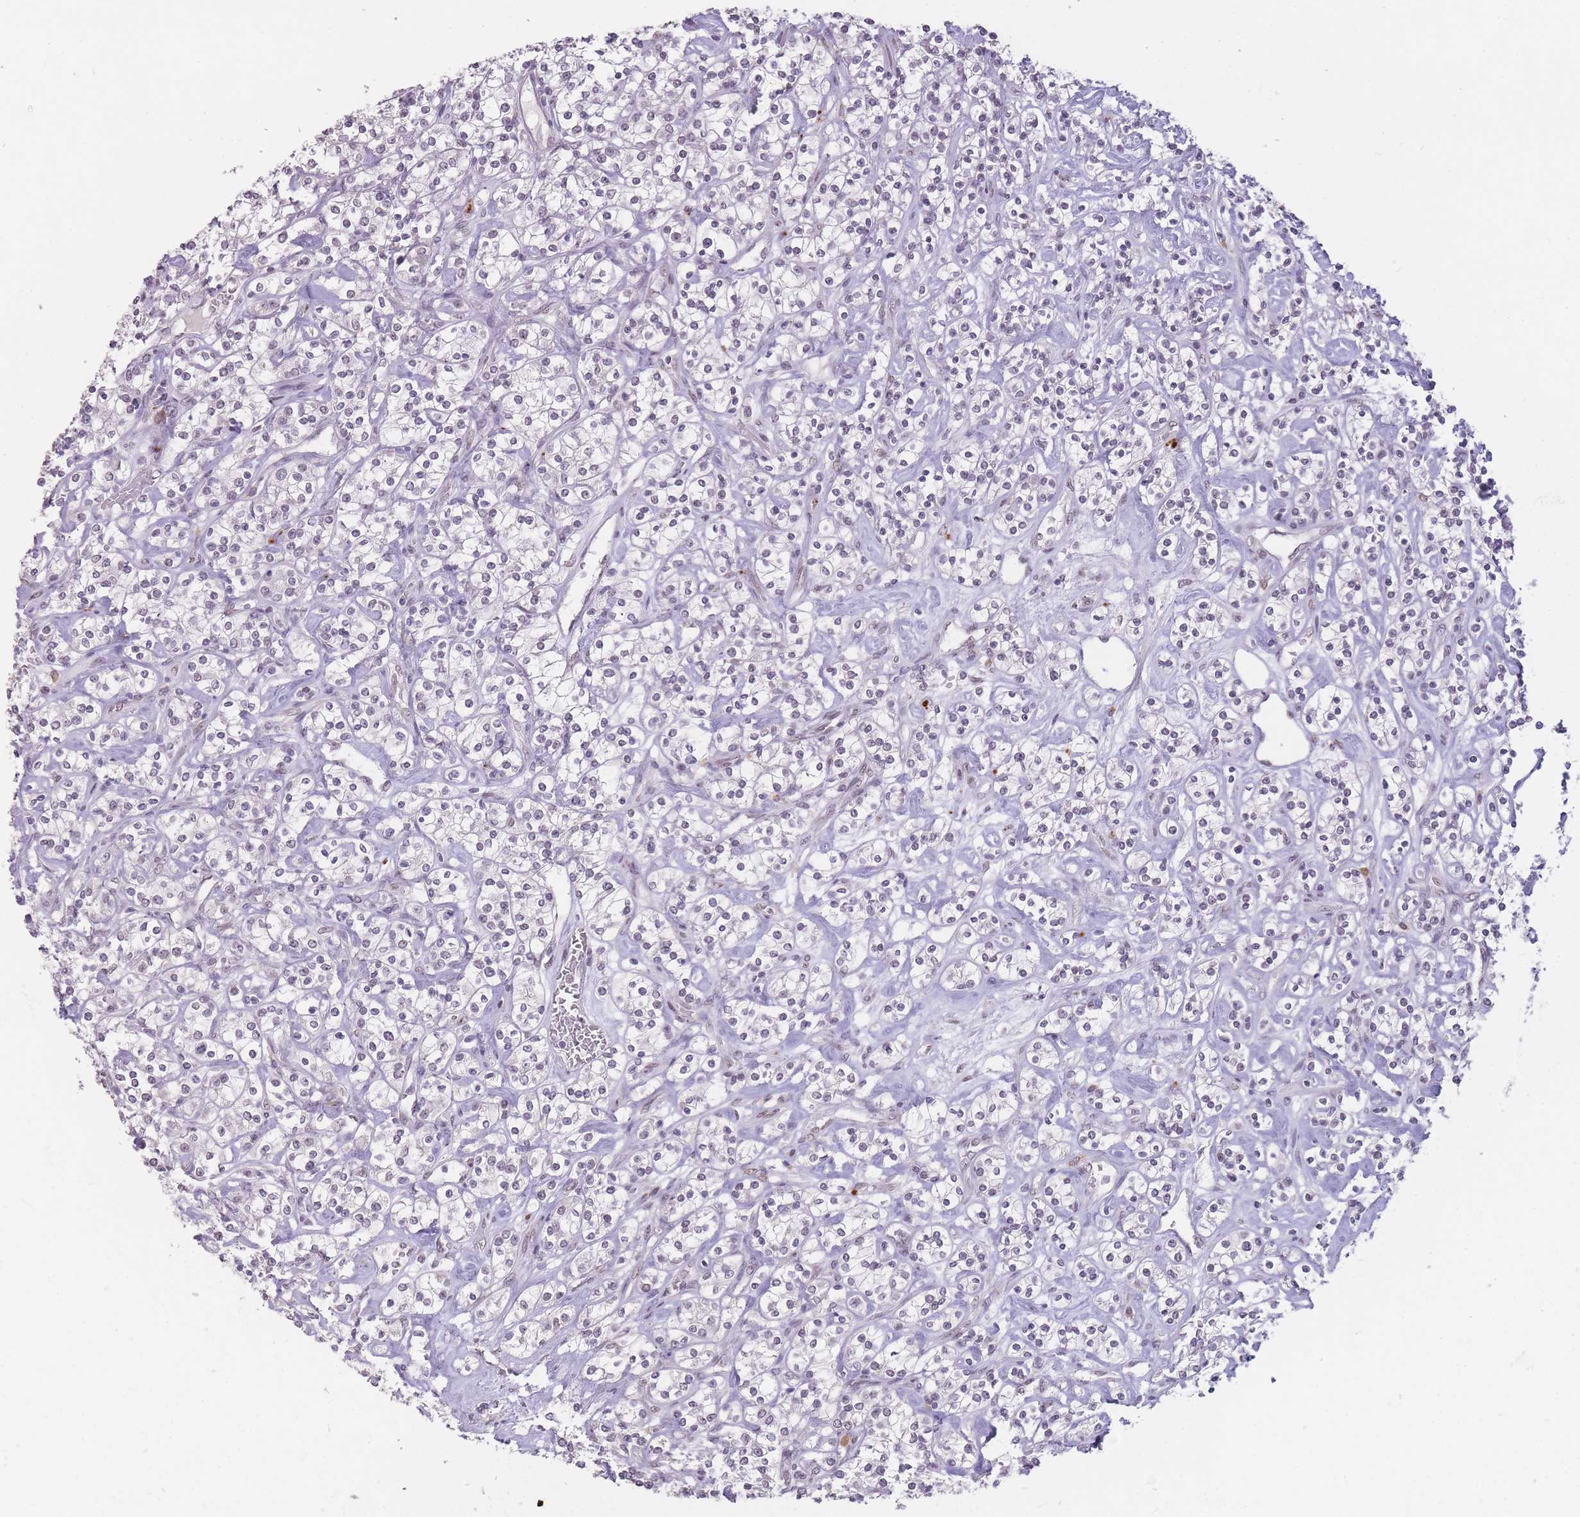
{"staining": {"intensity": "negative", "quantity": "none", "location": "none"}, "tissue": "renal cancer", "cell_type": "Tumor cells", "image_type": "cancer", "snomed": [{"axis": "morphology", "description": "Adenocarcinoma, NOS"}, {"axis": "topography", "description": "Kidney"}], "caption": "Immunohistochemistry (IHC) of human renal cancer (adenocarcinoma) exhibits no positivity in tumor cells.", "gene": "HNRNPUL1", "patient": {"sex": "male", "age": 77}}